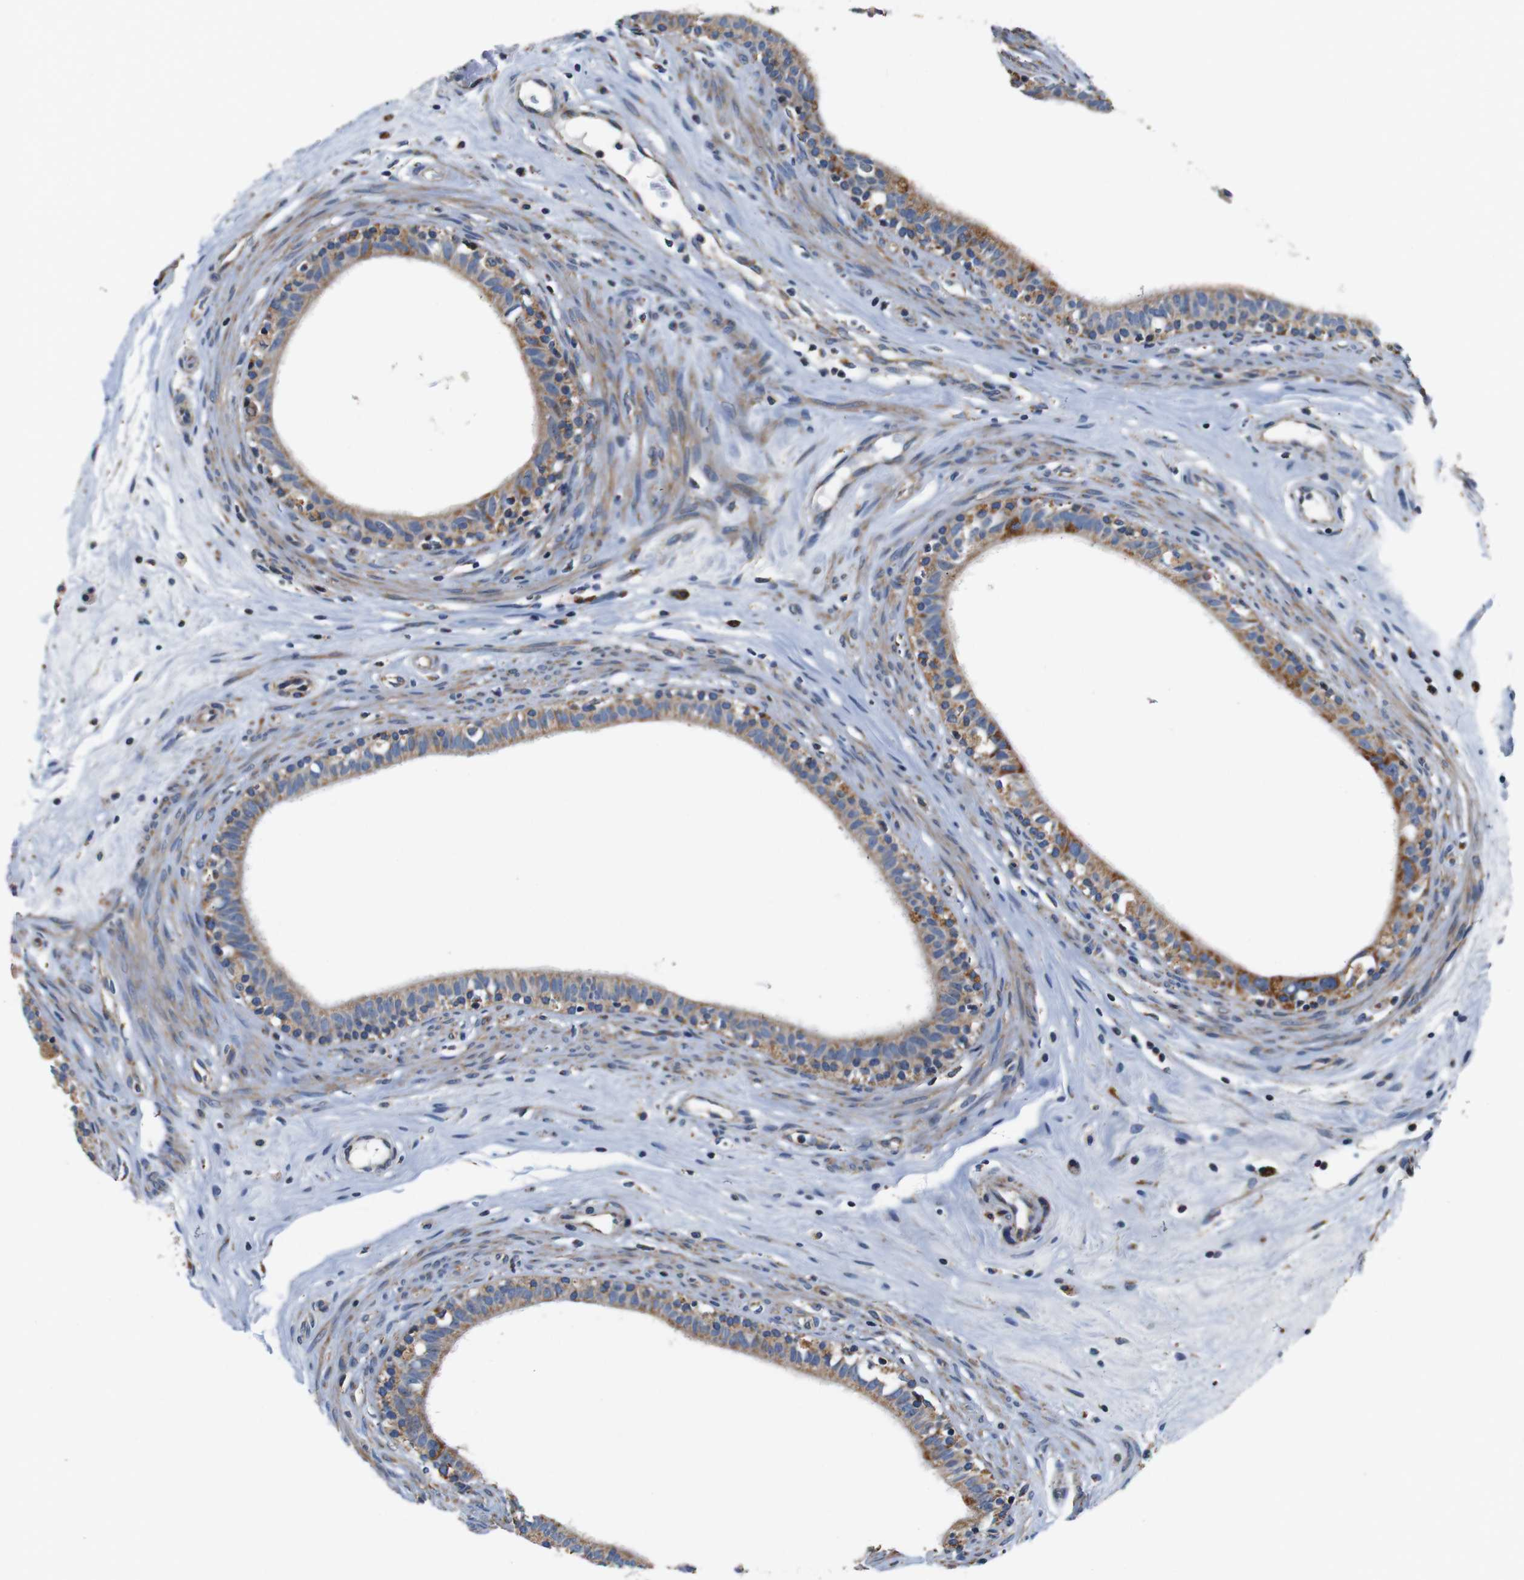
{"staining": {"intensity": "moderate", "quantity": ">75%", "location": "cytoplasmic/membranous"}, "tissue": "epididymis", "cell_type": "Glandular cells", "image_type": "normal", "snomed": [{"axis": "morphology", "description": "Normal tissue, NOS"}, {"axis": "morphology", "description": "Inflammation, NOS"}, {"axis": "topography", "description": "Epididymis"}], "caption": "An image of human epididymis stained for a protein displays moderate cytoplasmic/membranous brown staining in glandular cells.", "gene": "LRP4", "patient": {"sex": "male", "age": 84}}